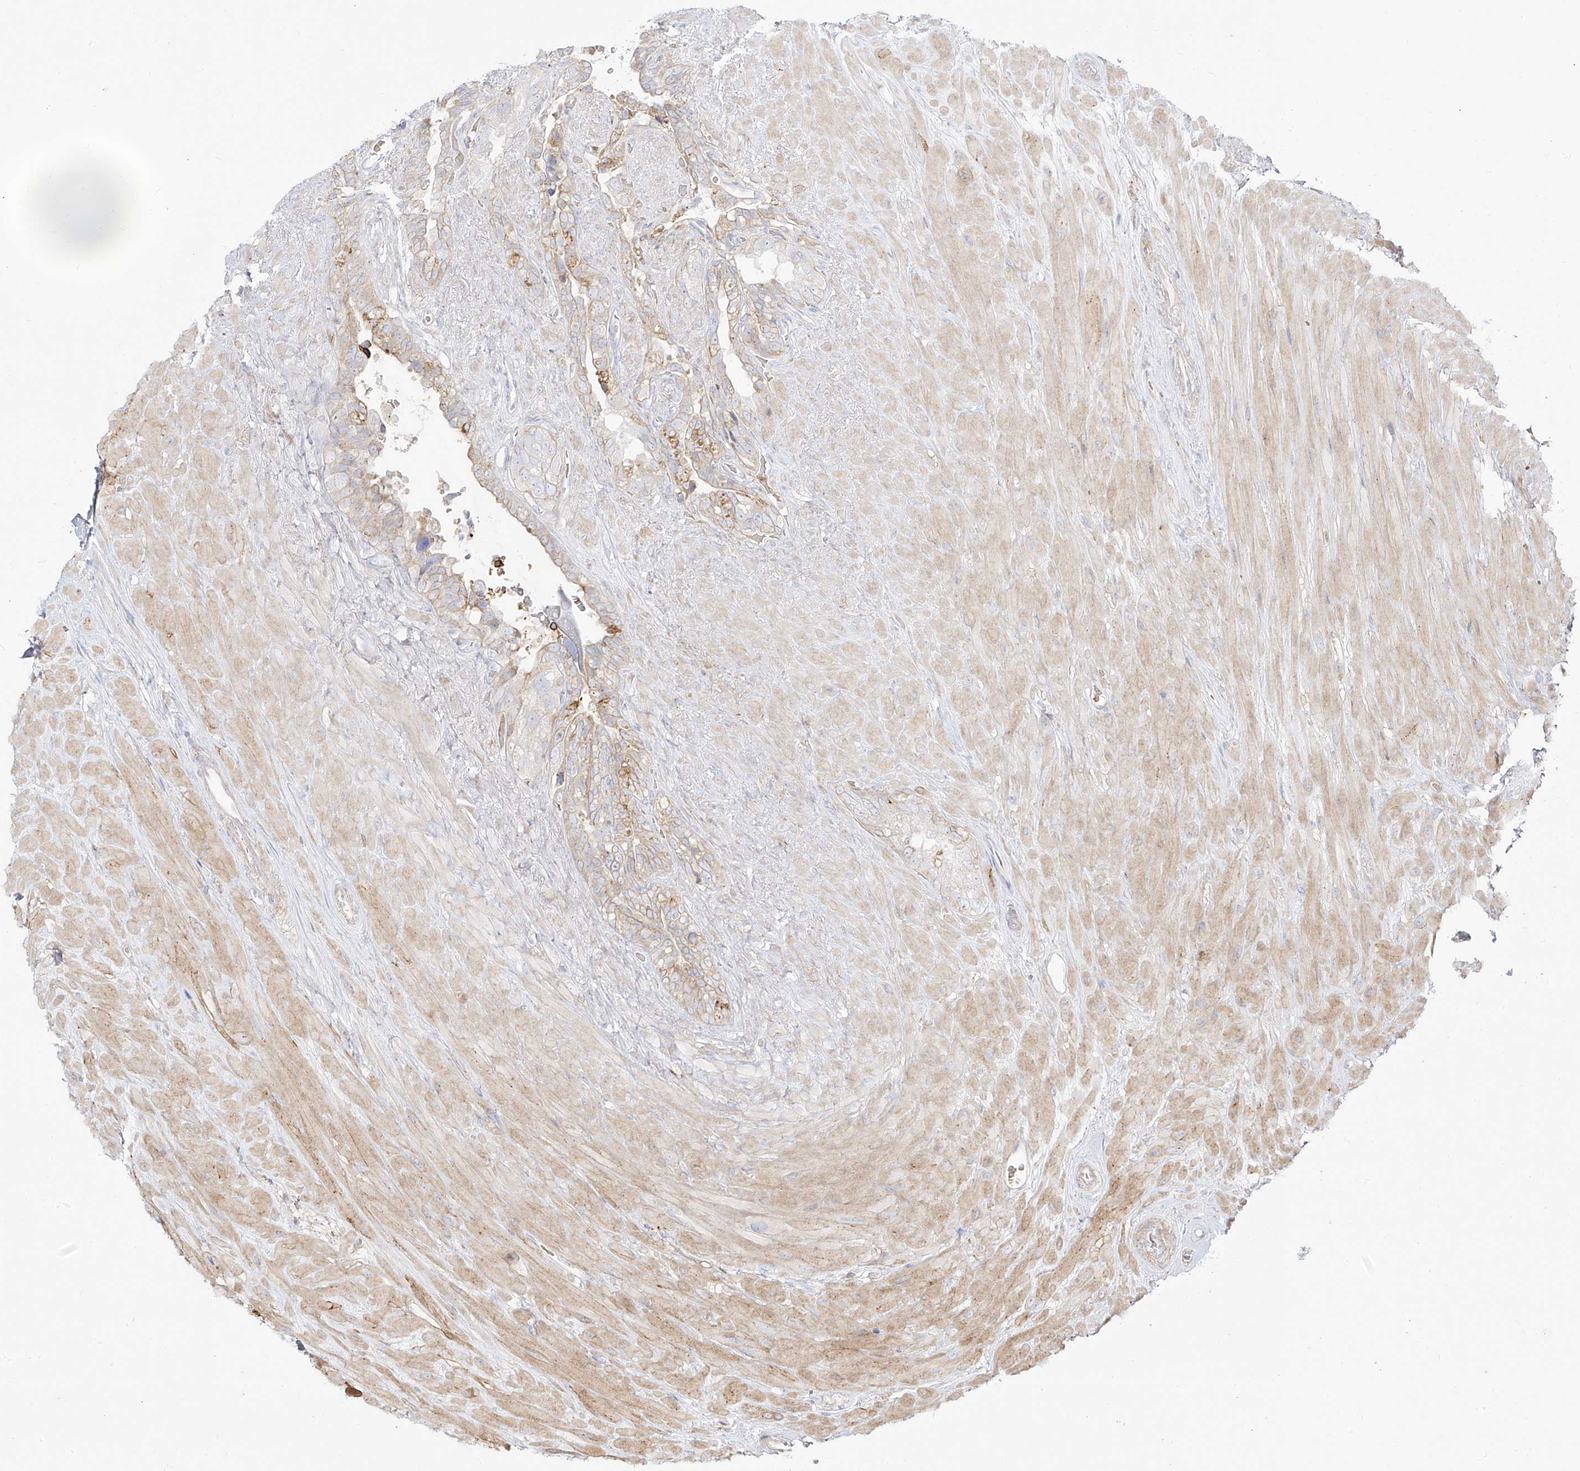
{"staining": {"intensity": "weak", "quantity": "<25%", "location": "cytoplasmic/membranous"}, "tissue": "seminal vesicle", "cell_type": "Glandular cells", "image_type": "normal", "snomed": [{"axis": "morphology", "description": "Normal tissue, NOS"}, {"axis": "topography", "description": "Seminal veicle"}], "caption": "Immunohistochemistry of normal seminal vesicle demonstrates no positivity in glandular cells.", "gene": "ZGRF1", "patient": {"sex": "male", "age": 80}}